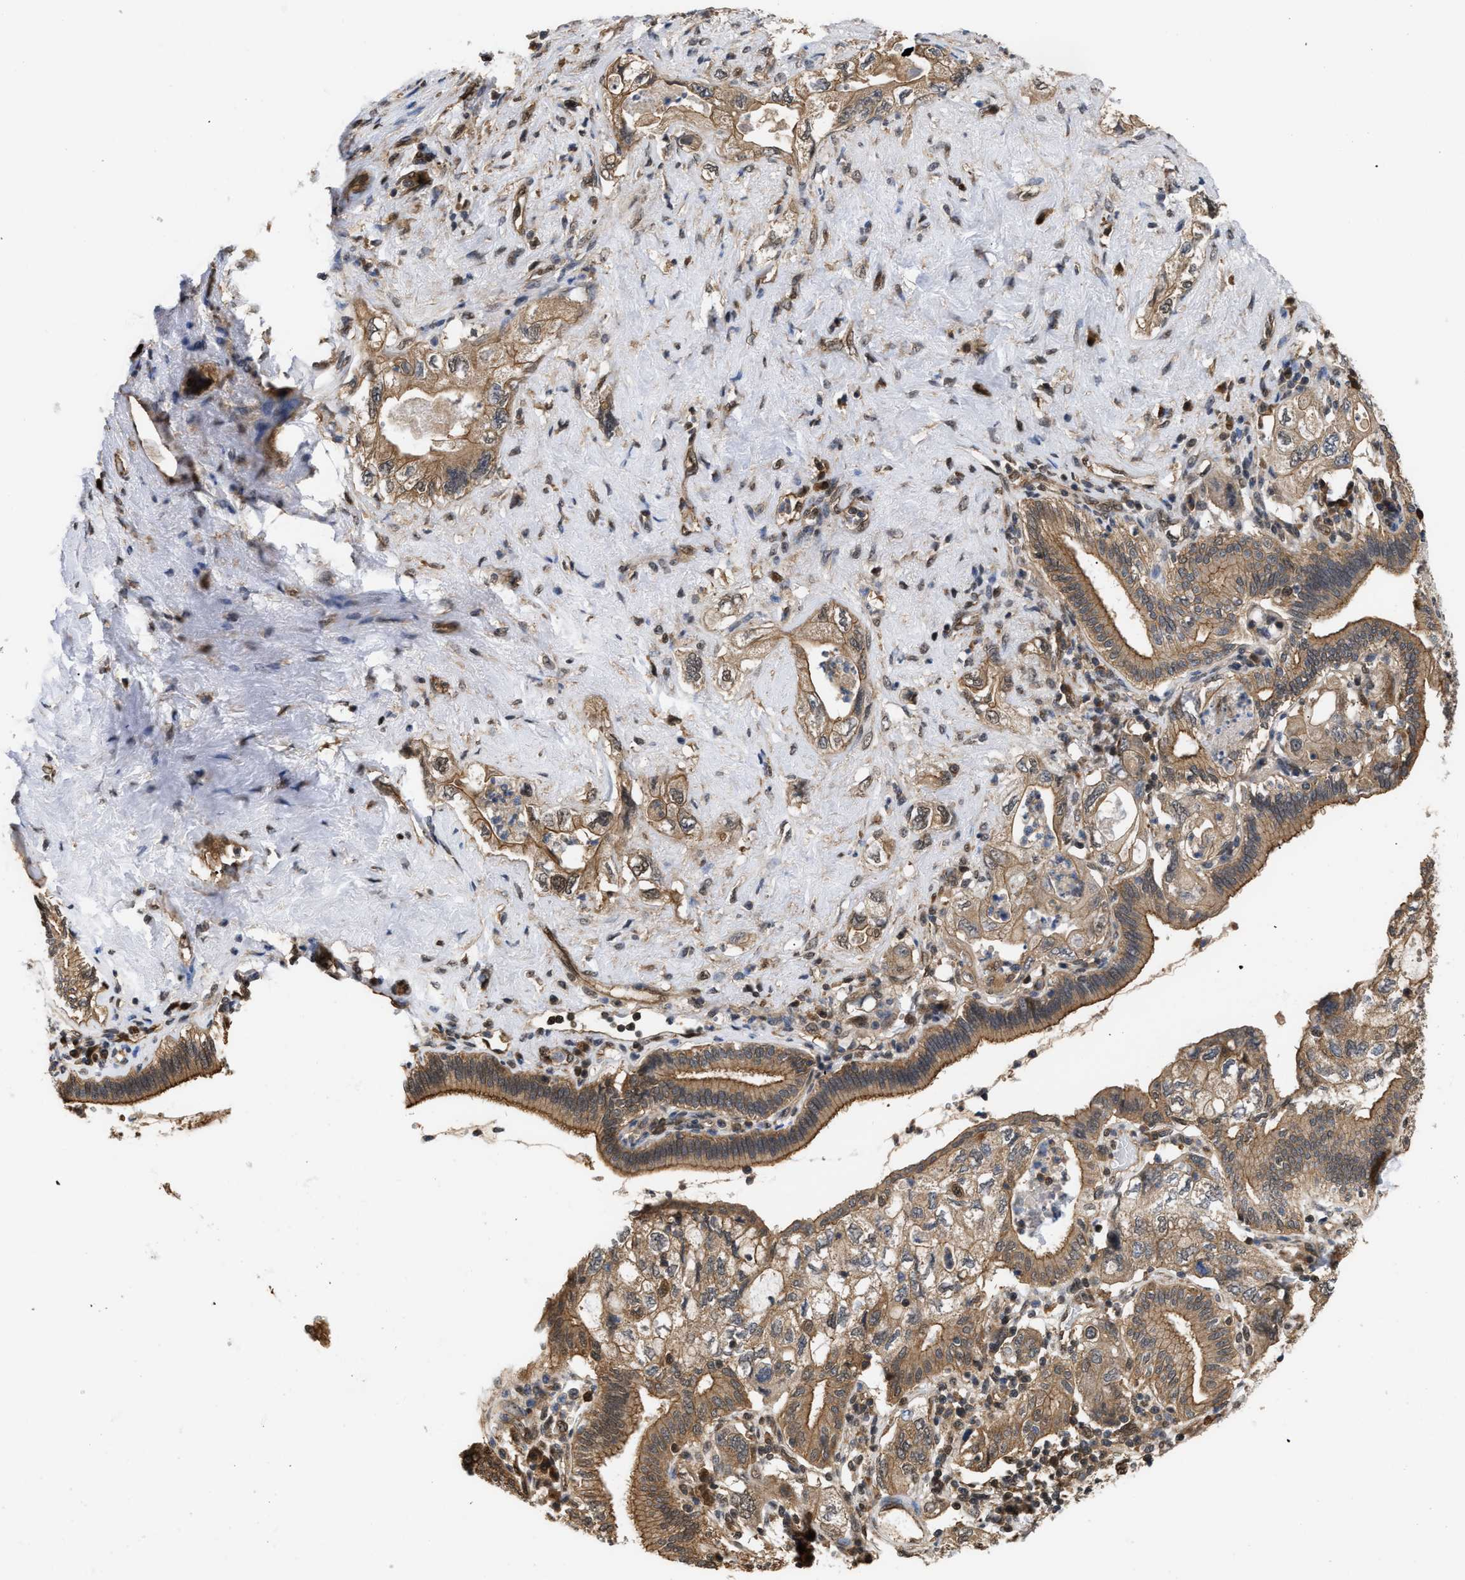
{"staining": {"intensity": "moderate", "quantity": ">75%", "location": "cytoplasmic/membranous"}, "tissue": "pancreatic cancer", "cell_type": "Tumor cells", "image_type": "cancer", "snomed": [{"axis": "morphology", "description": "Adenocarcinoma, NOS"}, {"axis": "topography", "description": "Pancreas"}], "caption": "The immunohistochemical stain shows moderate cytoplasmic/membranous expression in tumor cells of pancreatic cancer (adenocarcinoma) tissue. The staining was performed using DAB, with brown indicating positive protein expression. Nuclei are stained blue with hematoxylin.", "gene": "SCAI", "patient": {"sex": "female", "age": 73}}